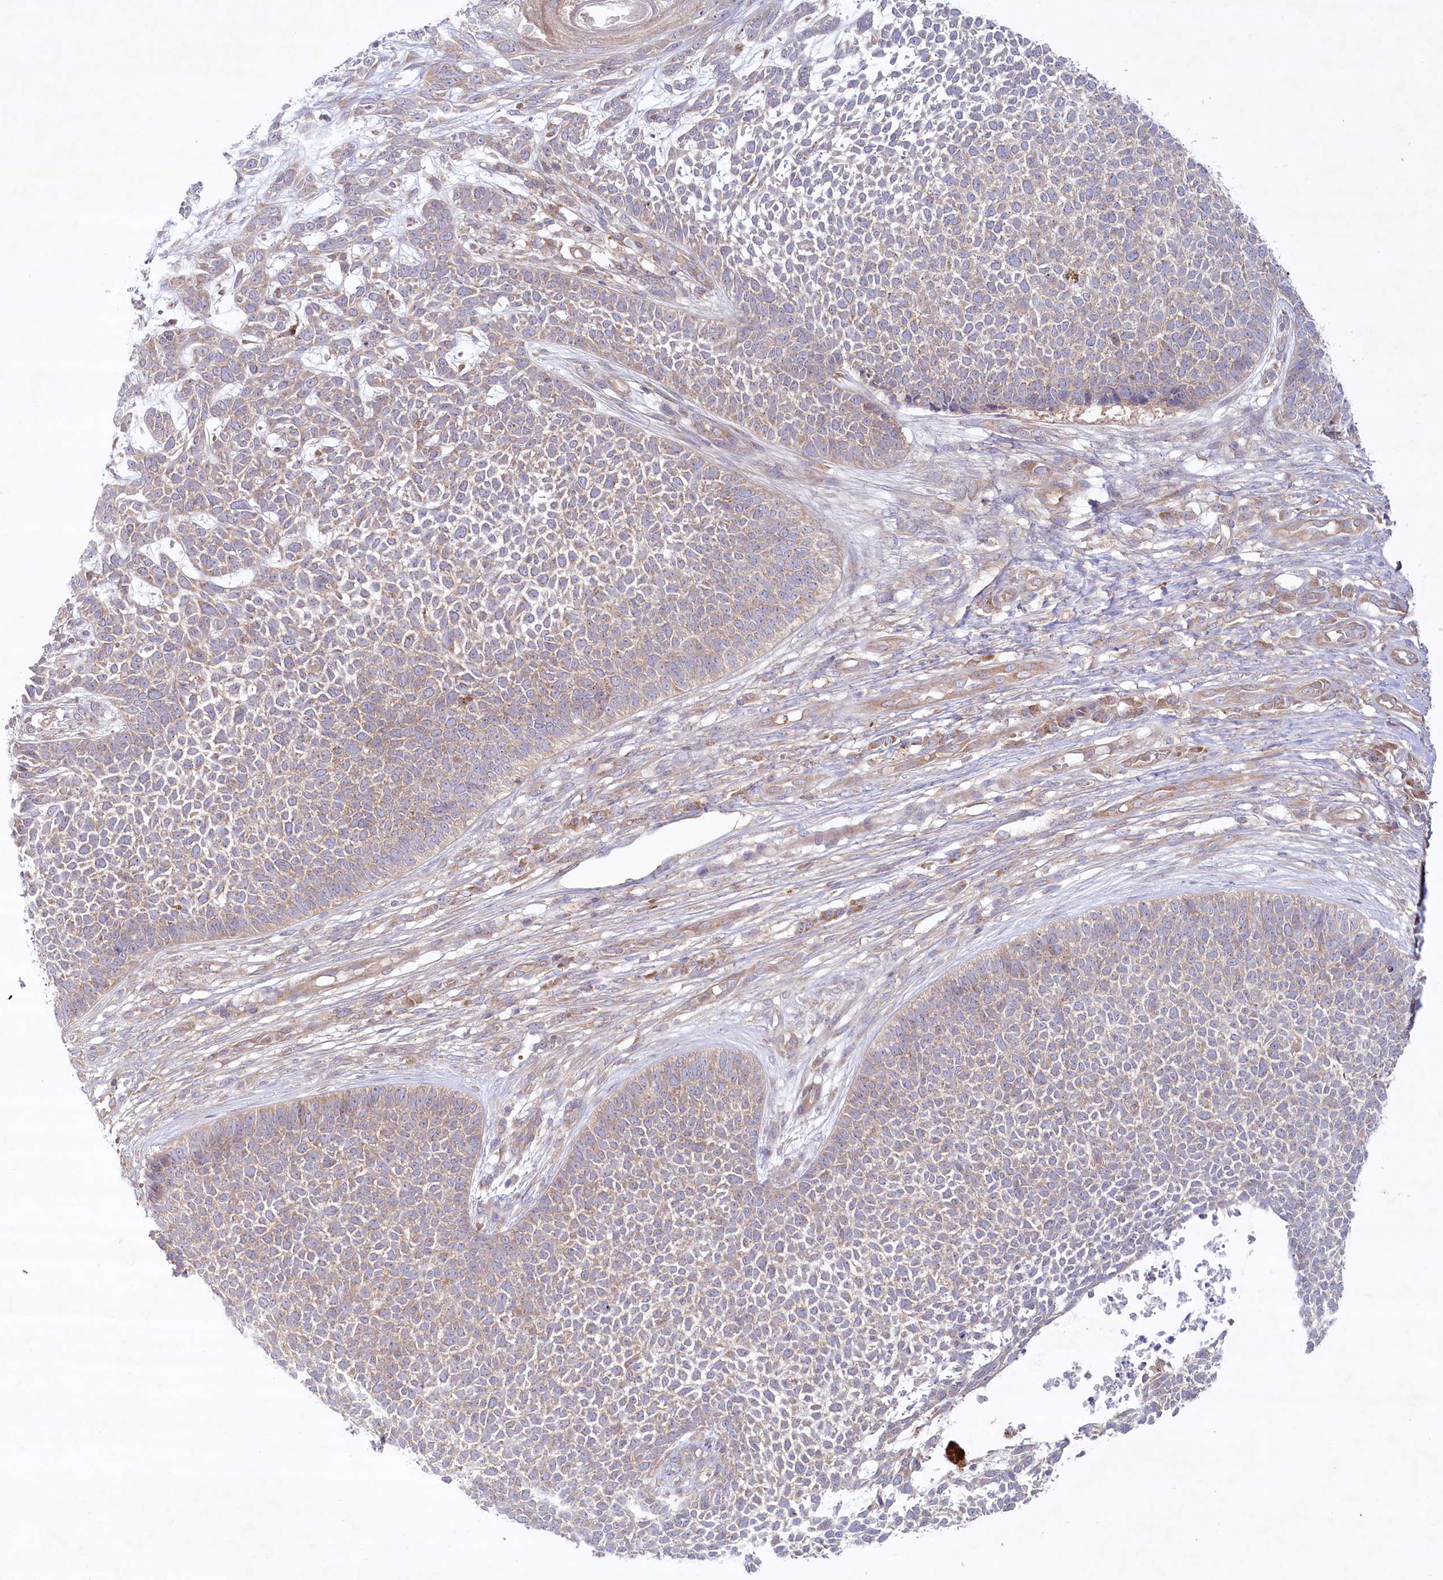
{"staining": {"intensity": "weak", "quantity": "25%-75%", "location": "cytoplasmic/membranous"}, "tissue": "skin cancer", "cell_type": "Tumor cells", "image_type": "cancer", "snomed": [{"axis": "morphology", "description": "Basal cell carcinoma"}, {"axis": "topography", "description": "Skin"}], "caption": "Immunohistochemistry (IHC) photomicrograph of human skin cancer (basal cell carcinoma) stained for a protein (brown), which exhibits low levels of weak cytoplasmic/membranous expression in about 25%-75% of tumor cells.", "gene": "TNIP1", "patient": {"sex": "female", "age": 84}}